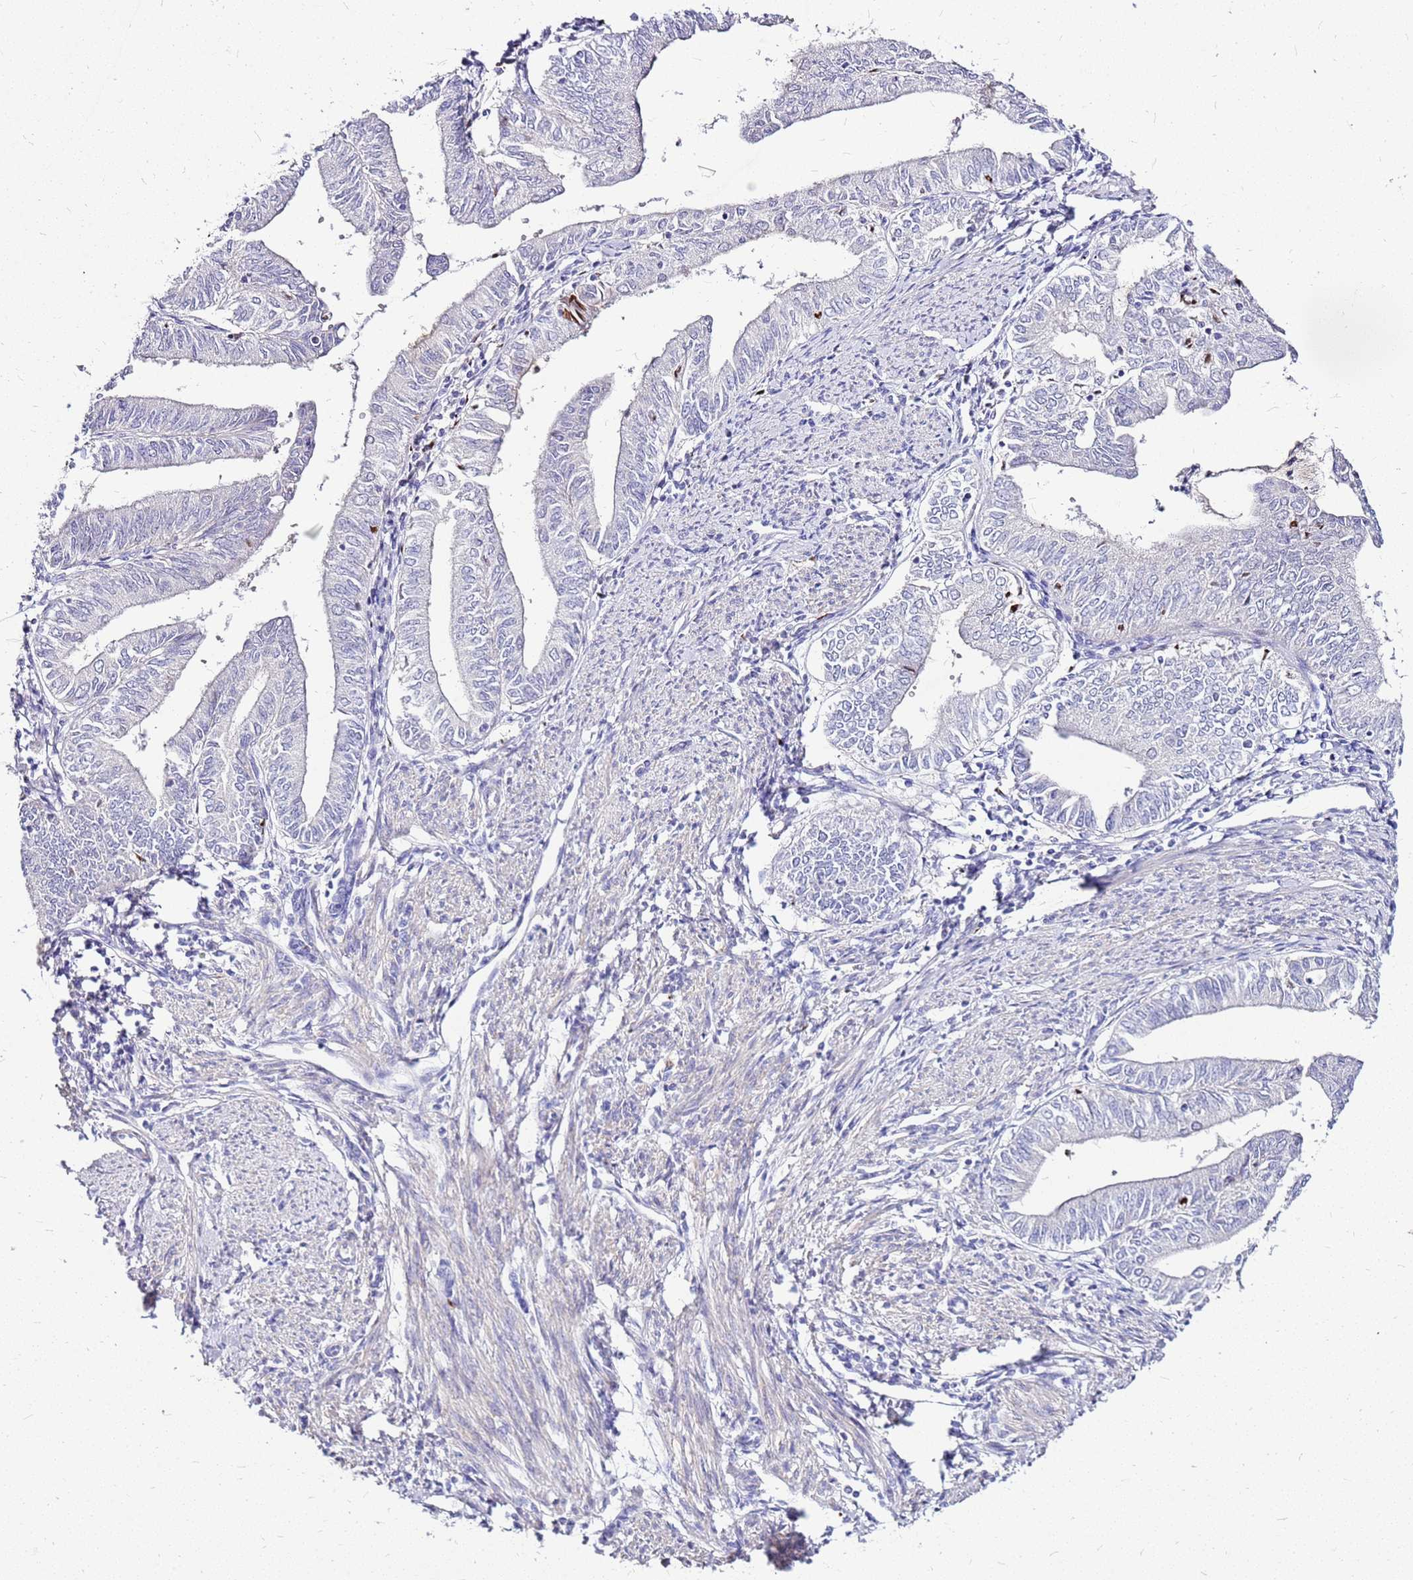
{"staining": {"intensity": "negative", "quantity": "none", "location": "none"}, "tissue": "endometrial cancer", "cell_type": "Tumor cells", "image_type": "cancer", "snomed": [{"axis": "morphology", "description": "Adenocarcinoma, NOS"}, {"axis": "topography", "description": "Endometrium"}], "caption": "Tumor cells are negative for brown protein staining in endometrial cancer.", "gene": "DCDC2B", "patient": {"sex": "female", "age": 66}}